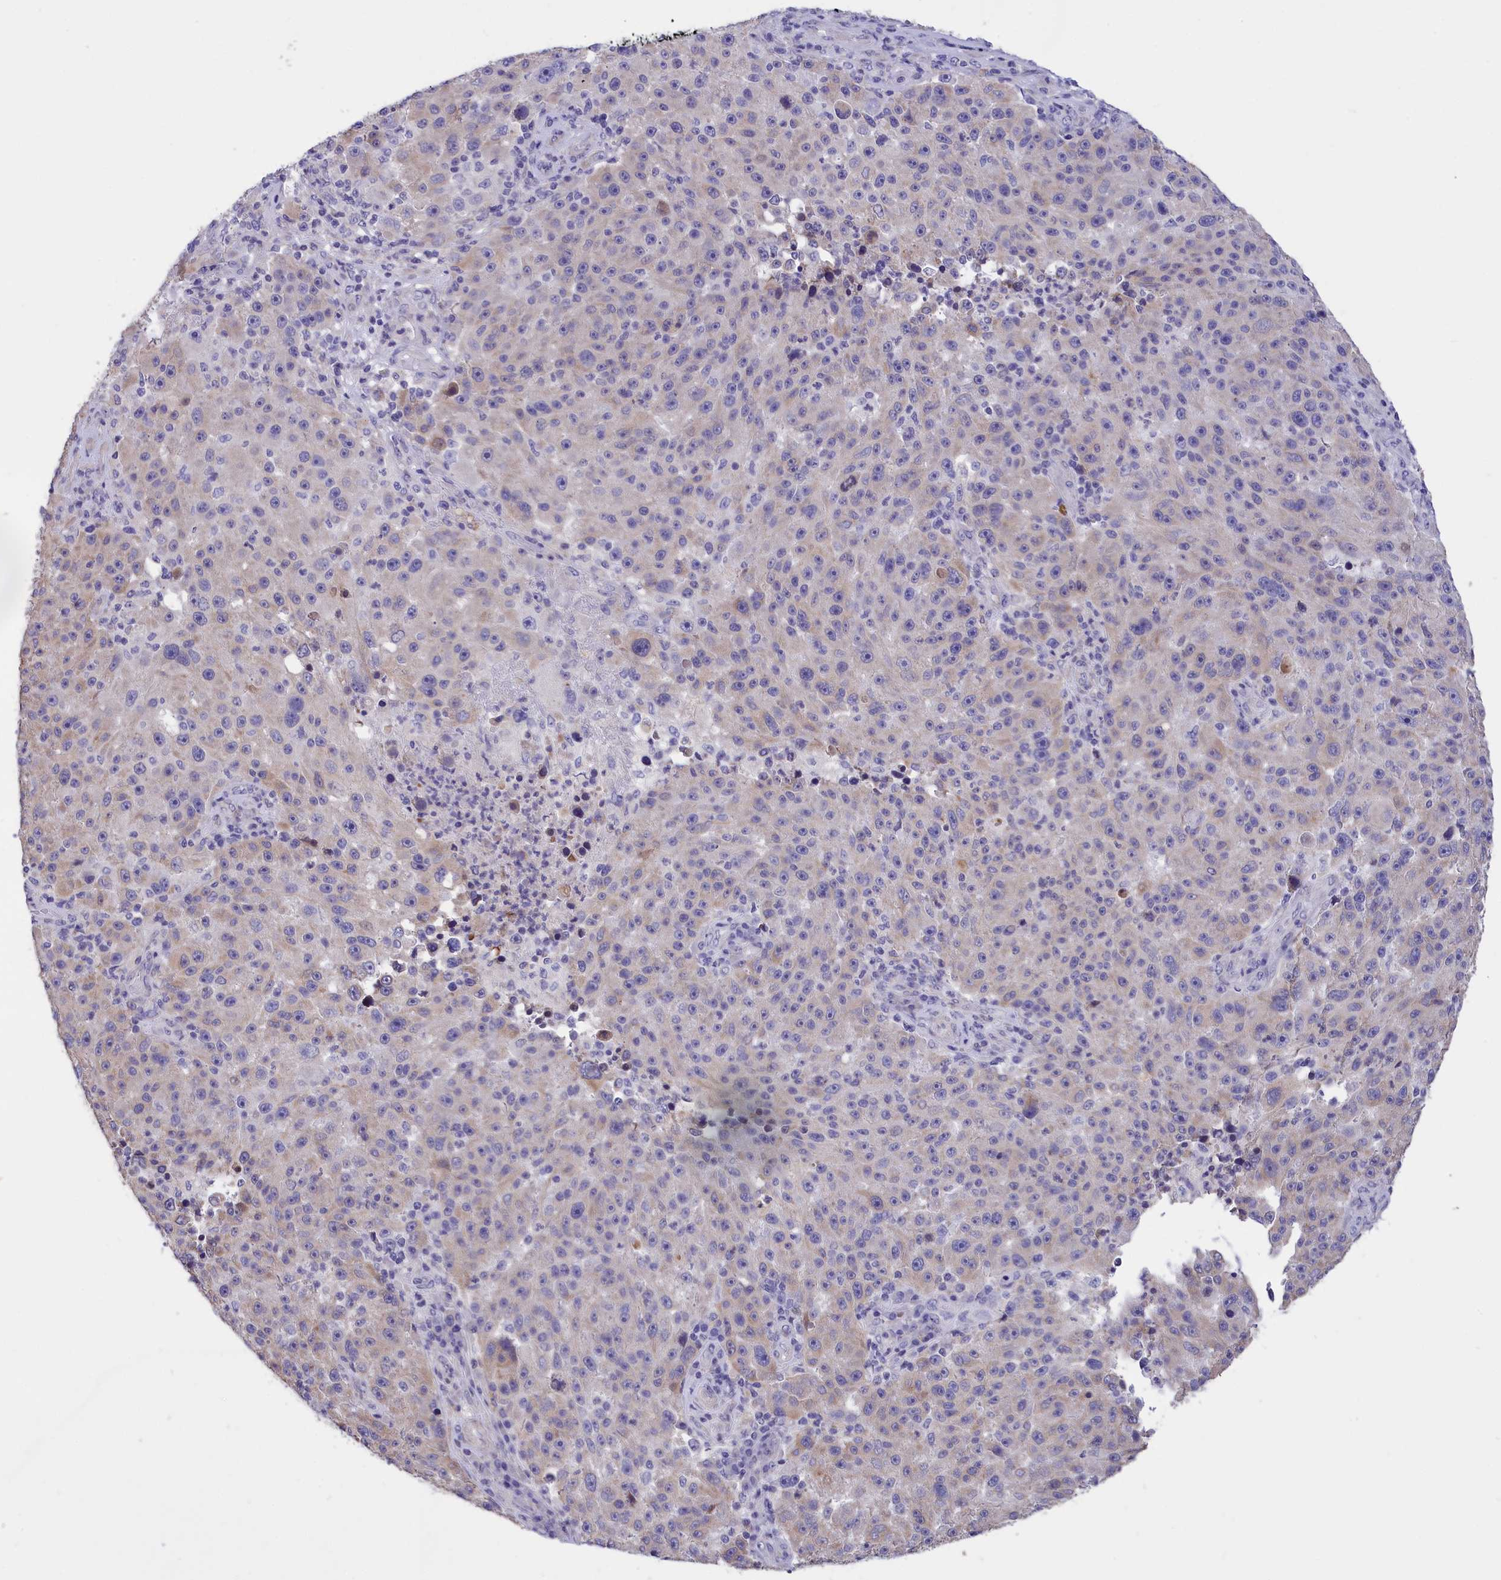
{"staining": {"intensity": "weak", "quantity": "<25%", "location": "cytoplasmic/membranous"}, "tissue": "melanoma", "cell_type": "Tumor cells", "image_type": "cancer", "snomed": [{"axis": "morphology", "description": "Malignant melanoma, NOS"}, {"axis": "topography", "description": "Skin"}], "caption": "Human malignant melanoma stained for a protein using IHC shows no positivity in tumor cells.", "gene": "CYP2U1", "patient": {"sex": "male", "age": 53}}